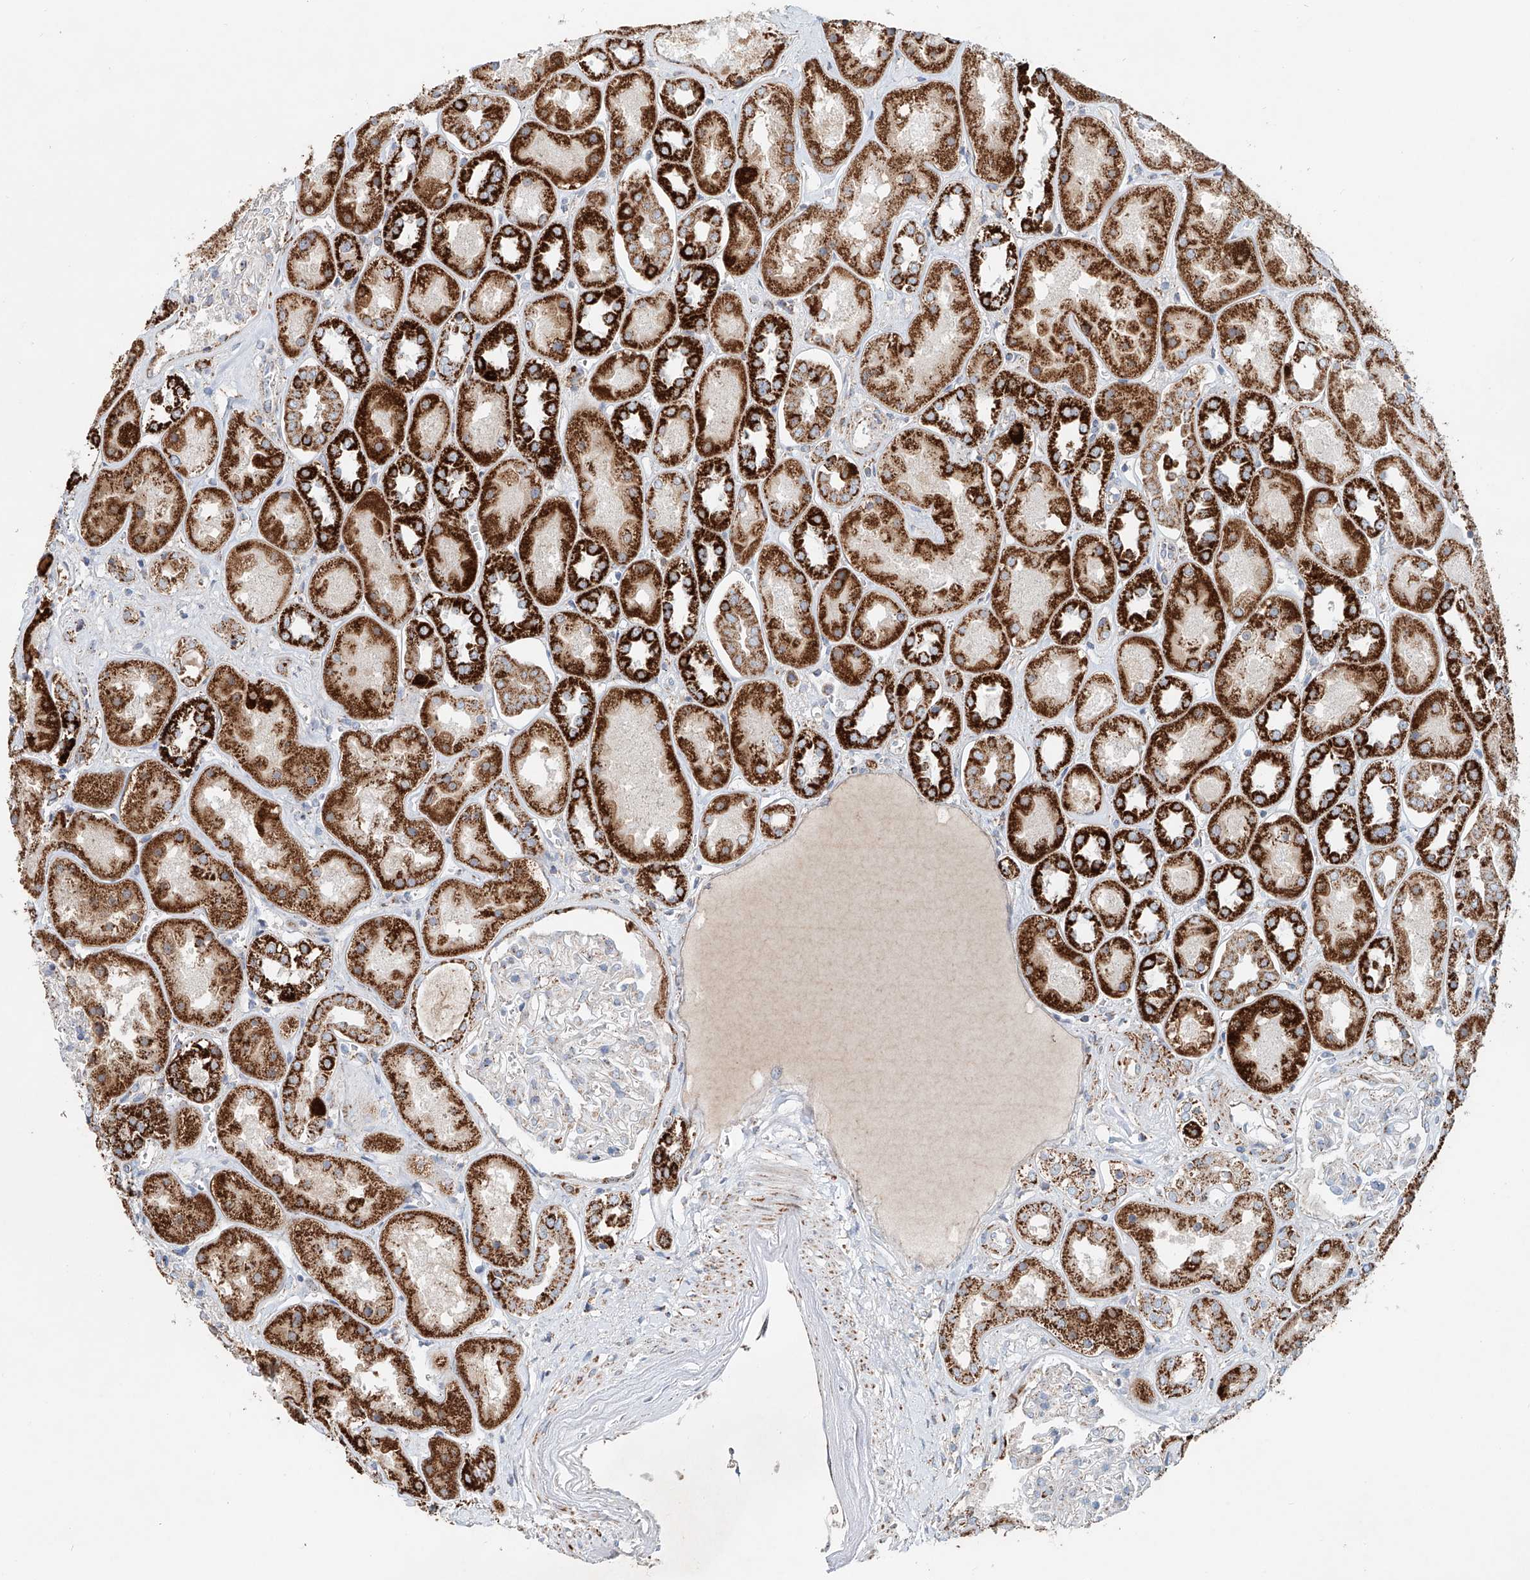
{"staining": {"intensity": "moderate", "quantity": "<25%", "location": "cytoplasmic/membranous"}, "tissue": "kidney", "cell_type": "Cells in glomeruli", "image_type": "normal", "snomed": [{"axis": "morphology", "description": "Normal tissue, NOS"}, {"axis": "topography", "description": "Kidney"}], "caption": "Immunohistochemical staining of unremarkable human kidney exhibits moderate cytoplasmic/membranous protein positivity in about <25% of cells in glomeruli.", "gene": "CARD10", "patient": {"sex": "male", "age": 70}}